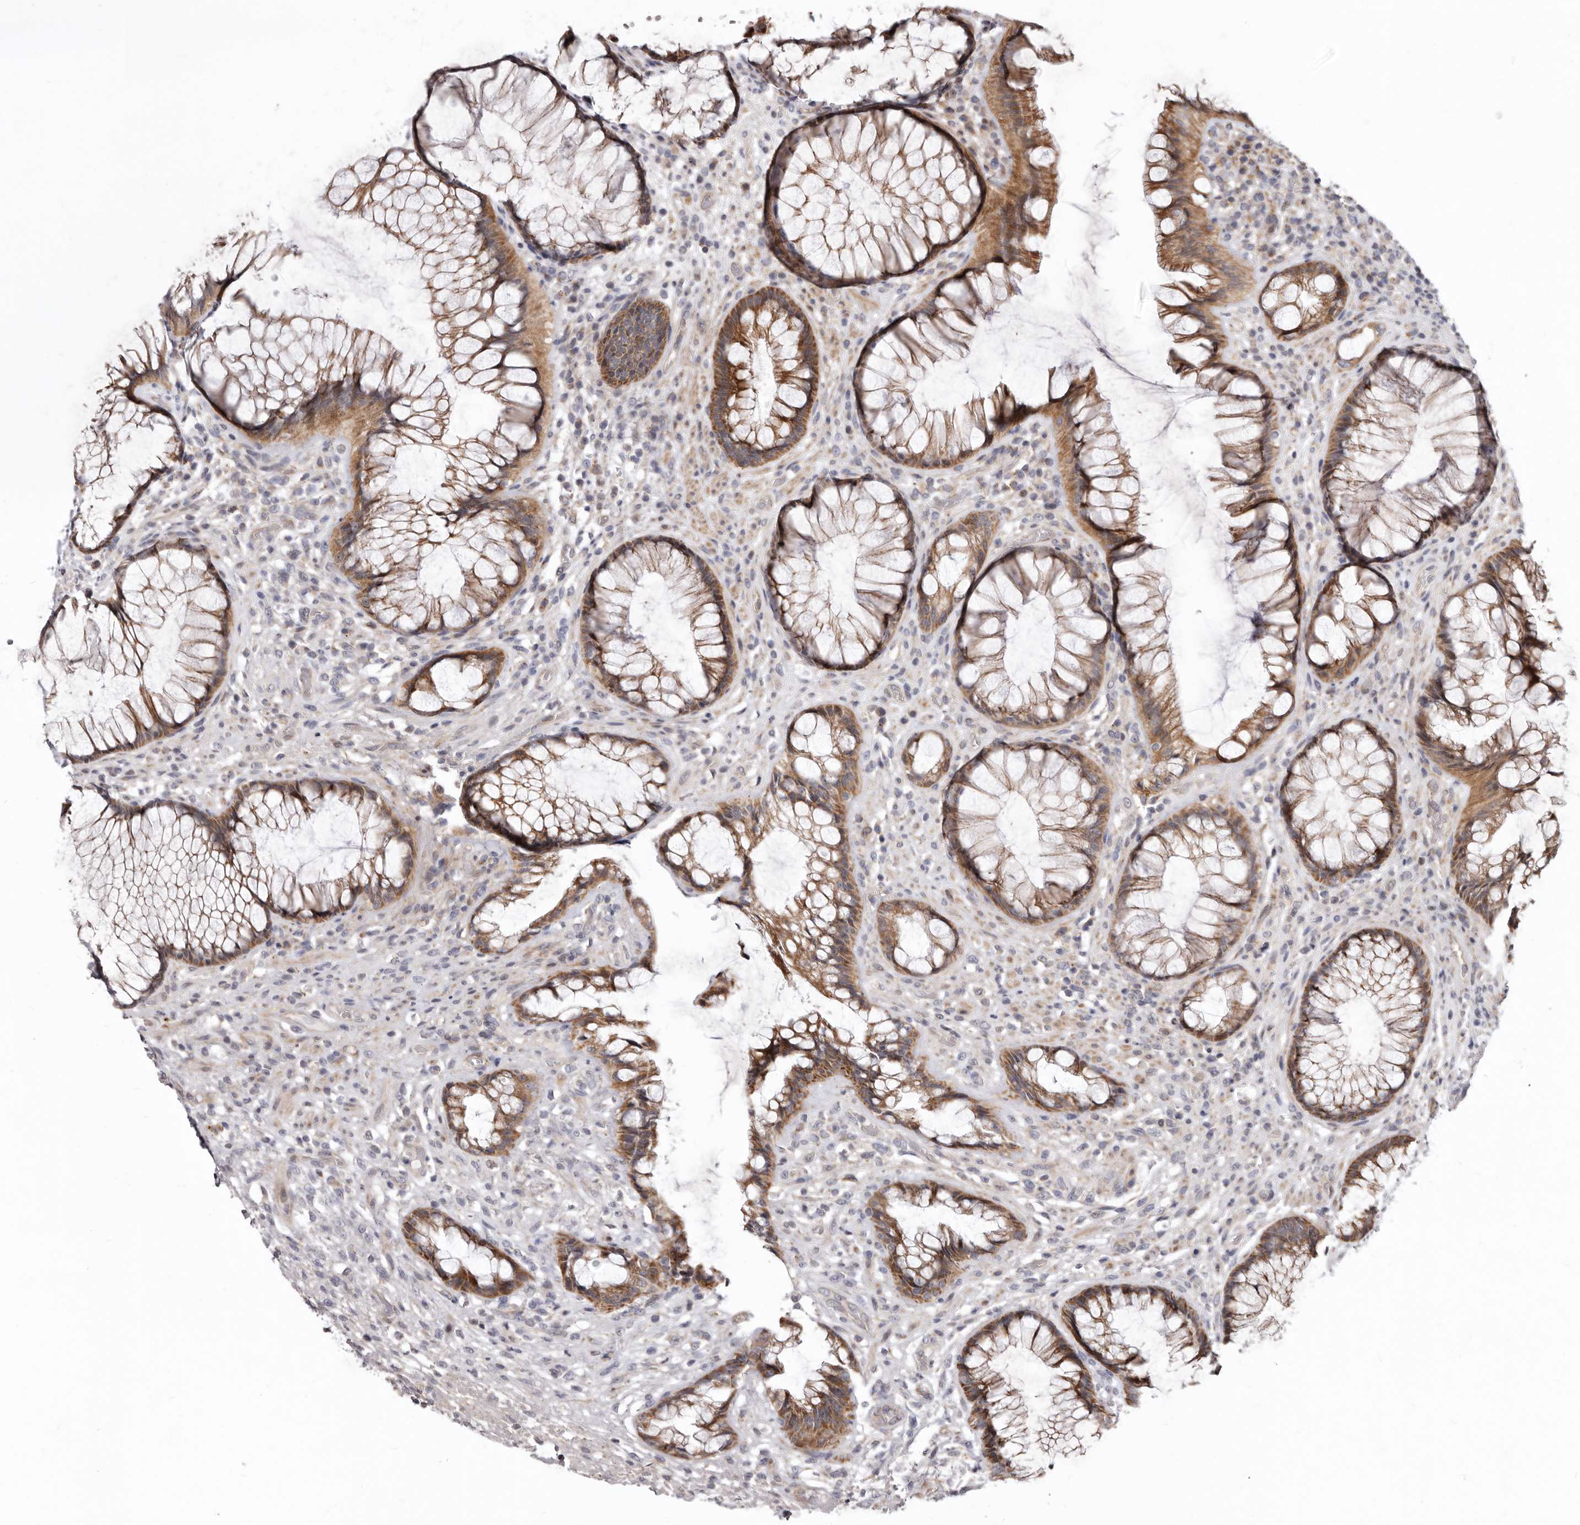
{"staining": {"intensity": "strong", "quantity": ">75%", "location": "cytoplasmic/membranous"}, "tissue": "rectum", "cell_type": "Glandular cells", "image_type": "normal", "snomed": [{"axis": "morphology", "description": "Normal tissue, NOS"}, {"axis": "topography", "description": "Rectum"}], "caption": "Protein staining of benign rectum exhibits strong cytoplasmic/membranous staining in approximately >75% of glandular cells. (DAB (3,3'-diaminobenzidine) = brown stain, brightfield microscopy at high magnification).", "gene": "SMC4", "patient": {"sex": "male", "age": 51}}